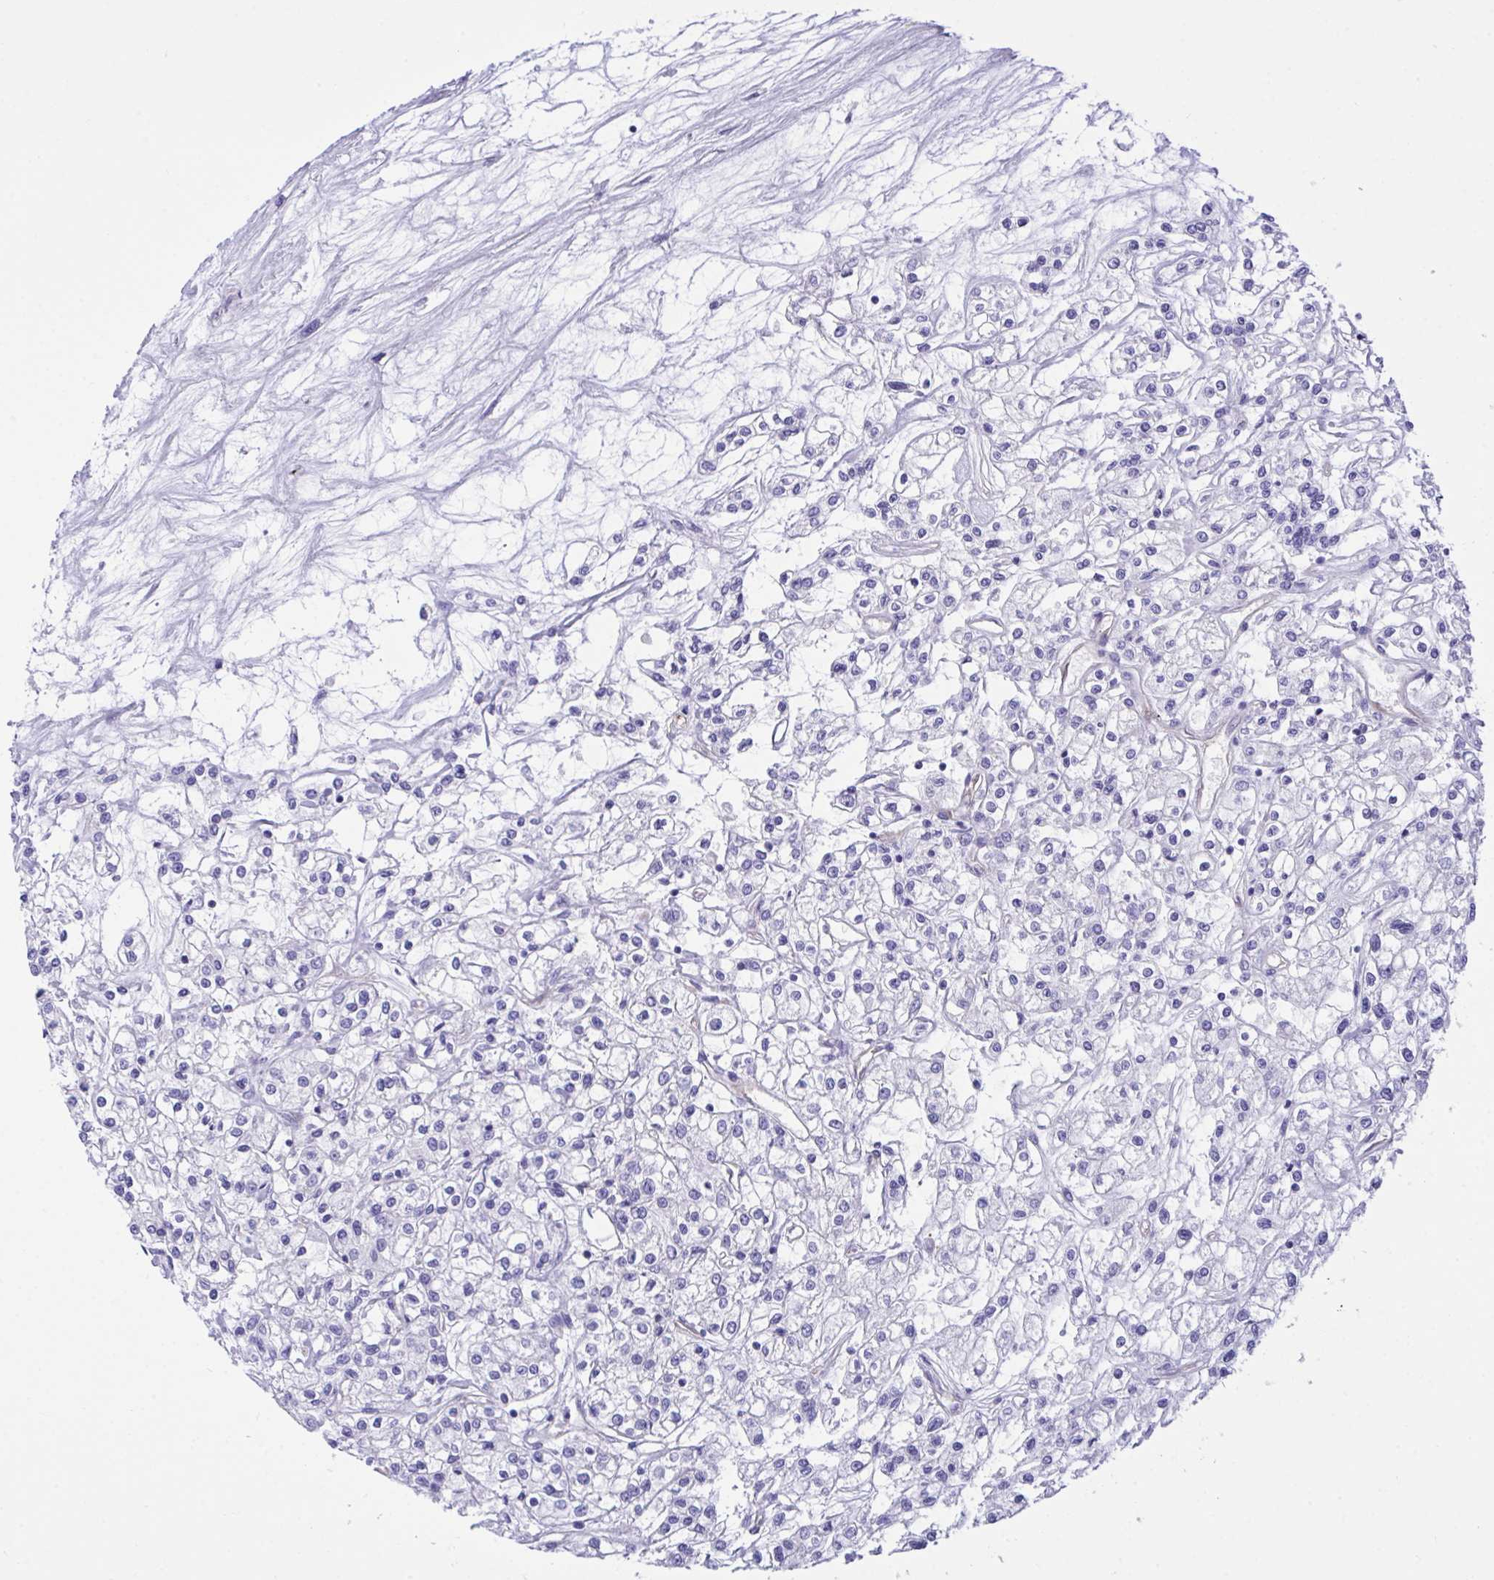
{"staining": {"intensity": "negative", "quantity": "none", "location": "none"}, "tissue": "renal cancer", "cell_type": "Tumor cells", "image_type": "cancer", "snomed": [{"axis": "morphology", "description": "Adenocarcinoma, NOS"}, {"axis": "topography", "description": "Kidney"}], "caption": "The photomicrograph exhibits no significant staining in tumor cells of adenocarcinoma (renal).", "gene": "PGM2L1", "patient": {"sex": "female", "age": 59}}